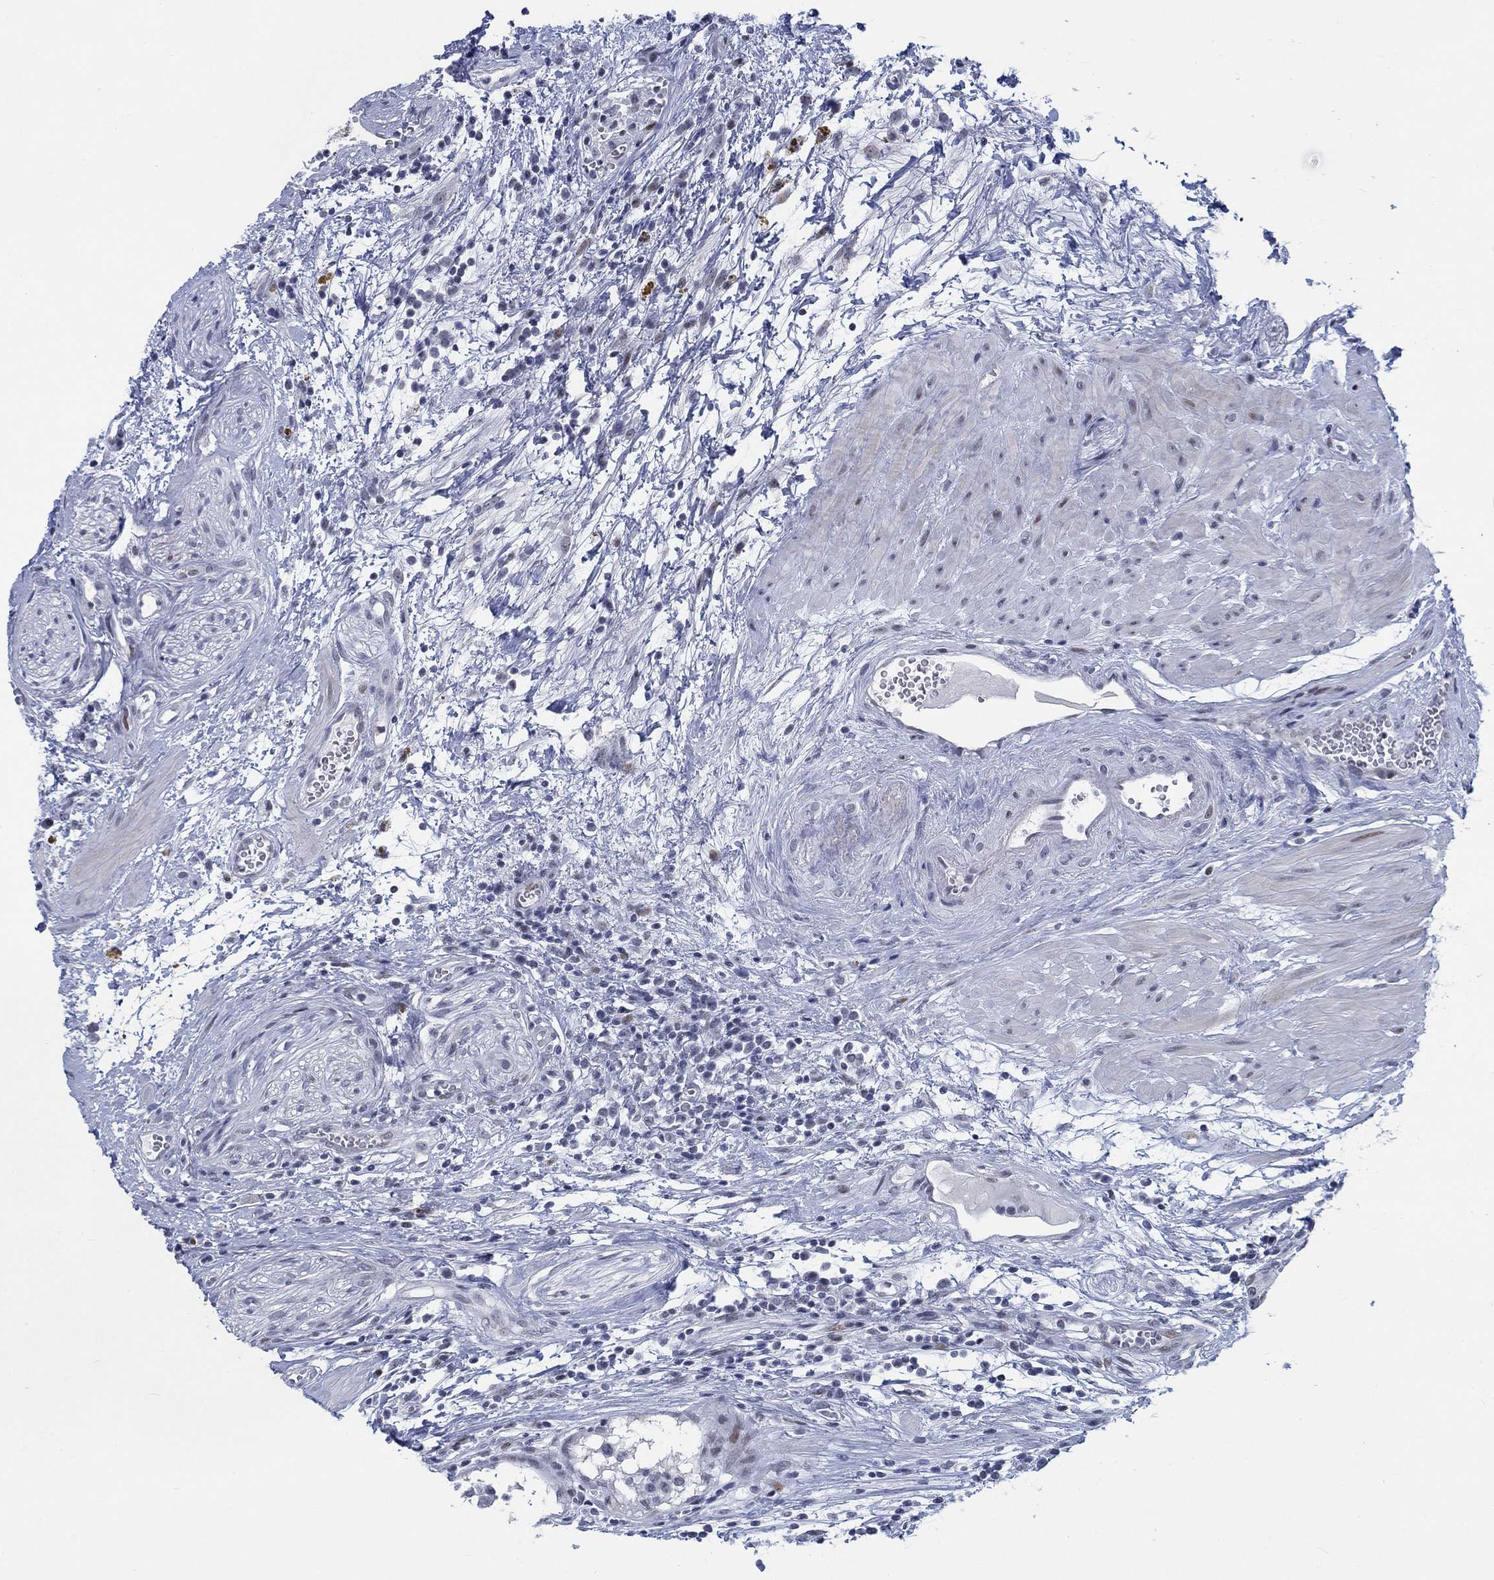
{"staining": {"intensity": "negative", "quantity": "none", "location": "none"}, "tissue": "seminal vesicle", "cell_type": "Glandular cells", "image_type": "normal", "snomed": [{"axis": "morphology", "description": "Normal tissue, NOS"}, {"axis": "morphology", "description": "Urothelial carcinoma, NOS"}, {"axis": "topography", "description": "Urinary bladder"}, {"axis": "topography", "description": "Seminal veicle"}], "caption": "This is an immunohistochemistry micrograph of normal human seminal vesicle. There is no positivity in glandular cells.", "gene": "NEU3", "patient": {"sex": "male", "age": 76}}